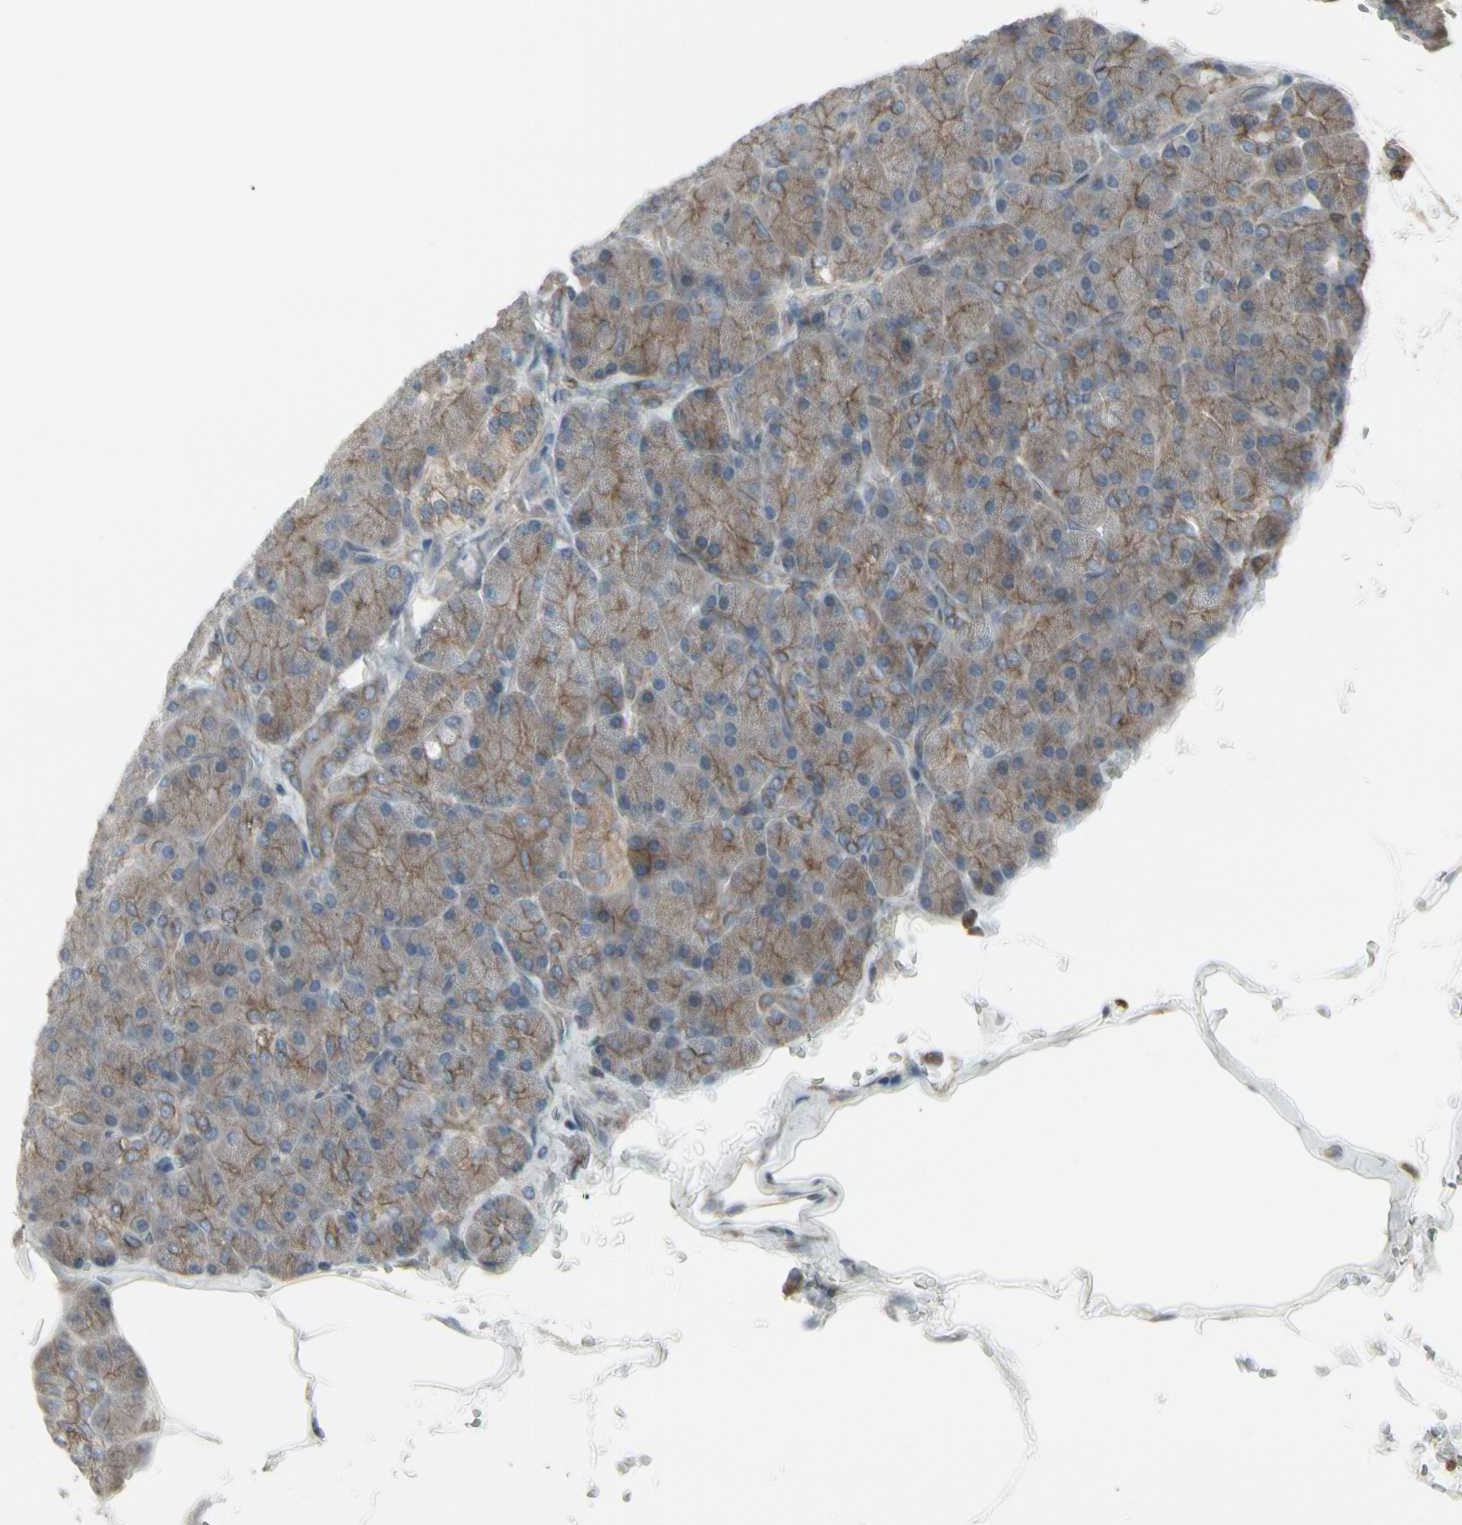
{"staining": {"intensity": "moderate", "quantity": ">75%", "location": "cytoplasmic/membranous"}, "tissue": "pancreas", "cell_type": "Exocrine glandular cells", "image_type": "normal", "snomed": [{"axis": "morphology", "description": "Normal tissue, NOS"}, {"axis": "topography", "description": "Pancreas"}], "caption": "Immunohistochemical staining of benign pancreas reveals moderate cytoplasmic/membranous protein expression in approximately >75% of exocrine glandular cells.", "gene": "EPS15", "patient": {"sex": "female", "age": 43}}